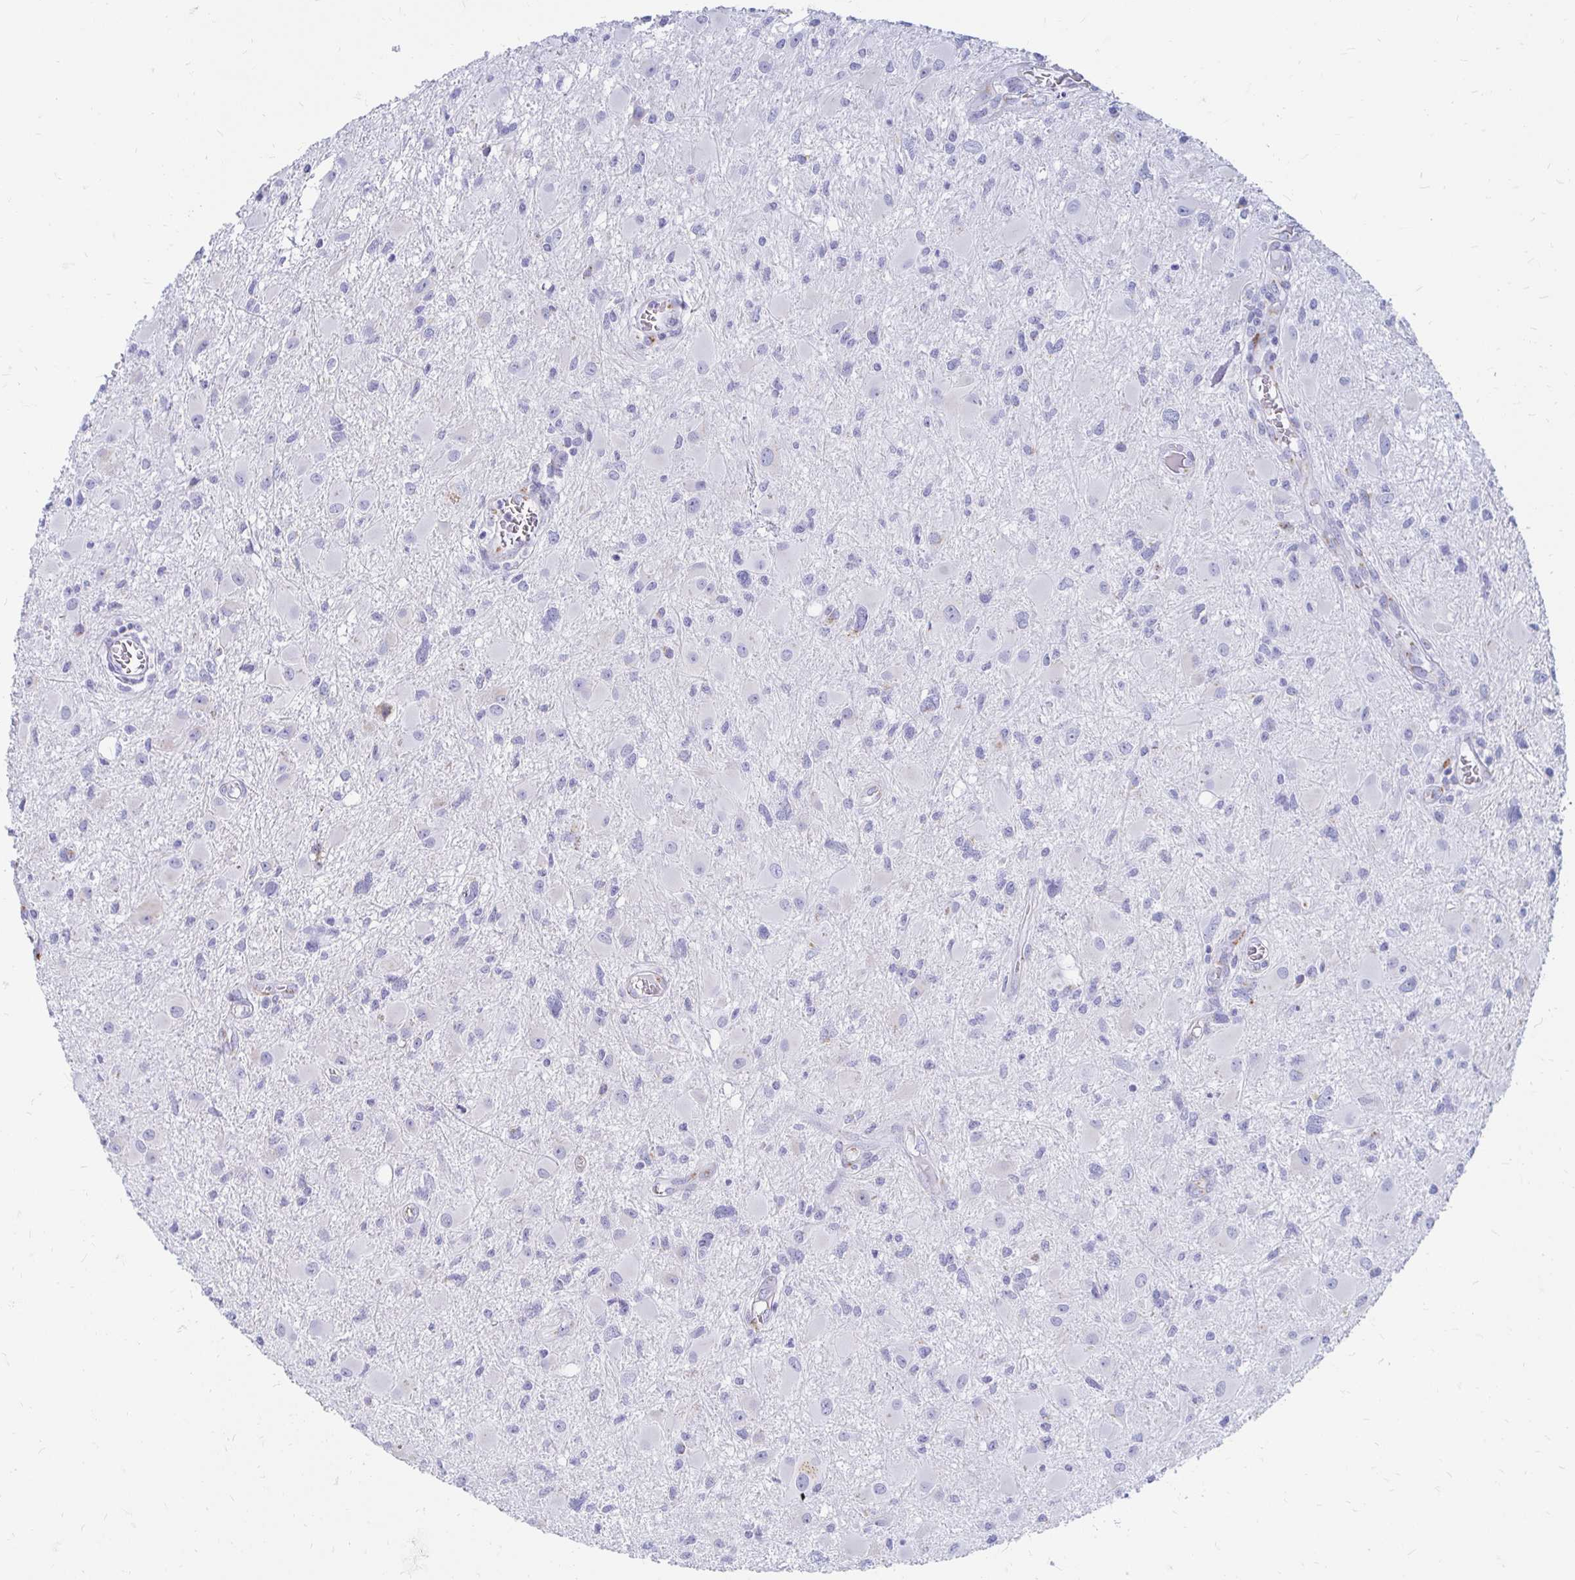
{"staining": {"intensity": "negative", "quantity": "none", "location": "none"}, "tissue": "glioma", "cell_type": "Tumor cells", "image_type": "cancer", "snomed": [{"axis": "morphology", "description": "Glioma, malignant, High grade"}, {"axis": "topography", "description": "Brain"}], "caption": "Immunohistochemical staining of human glioma demonstrates no significant expression in tumor cells.", "gene": "PAGE4", "patient": {"sex": "male", "age": 54}}